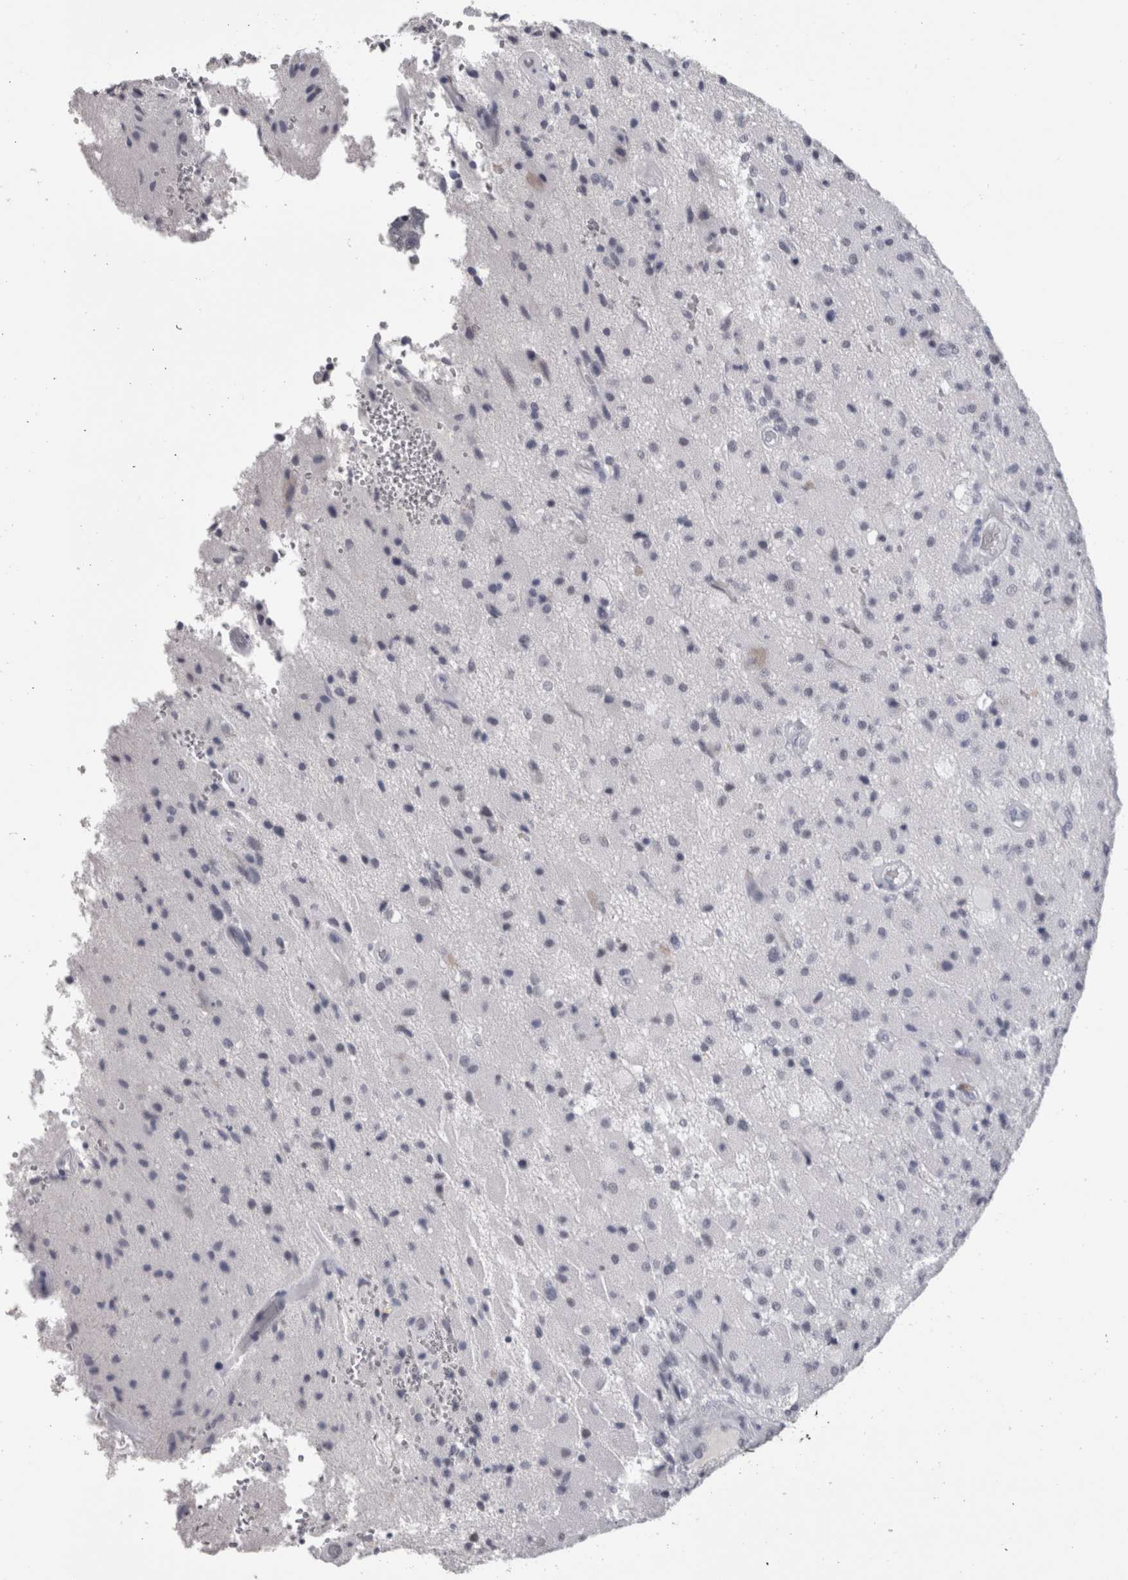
{"staining": {"intensity": "negative", "quantity": "none", "location": "none"}, "tissue": "glioma", "cell_type": "Tumor cells", "image_type": "cancer", "snomed": [{"axis": "morphology", "description": "Normal tissue, NOS"}, {"axis": "morphology", "description": "Glioma, malignant, High grade"}, {"axis": "topography", "description": "Cerebral cortex"}], "caption": "A high-resolution micrograph shows immunohistochemistry (IHC) staining of glioma, which shows no significant positivity in tumor cells. The staining was performed using DAB (3,3'-diaminobenzidine) to visualize the protein expression in brown, while the nuclei were stained in blue with hematoxylin (Magnification: 20x).", "gene": "DDX17", "patient": {"sex": "male", "age": 77}}